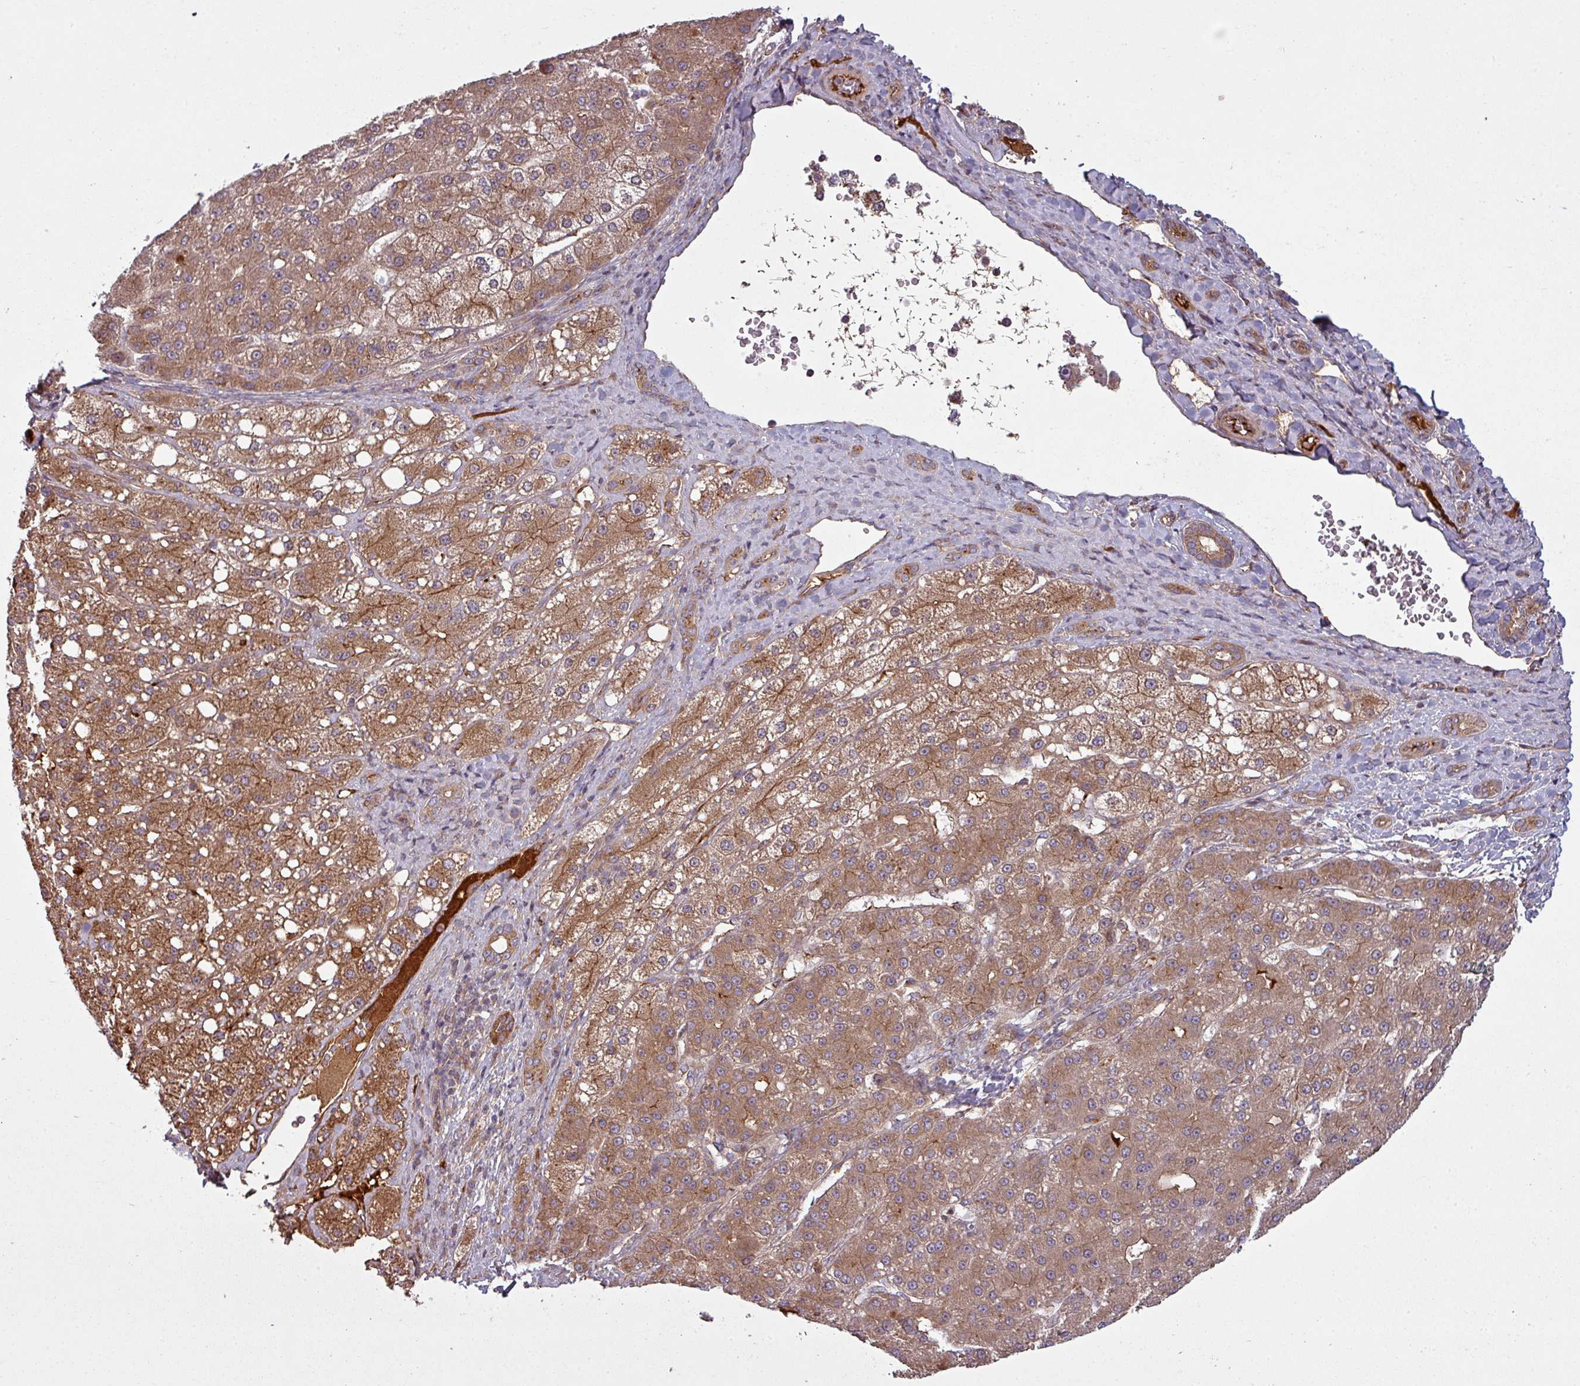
{"staining": {"intensity": "moderate", "quantity": ">75%", "location": "cytoplasmic/membranous"}, "tissue": "liver cancer", "cell_type": "Tumor cells", "image_type": "cancer", "snomed": [{"axis": "morphology", "description": "Carcinoma, Hepatocellular, NOS"}, {"axis": "topography", "description": "Liver"}], "caption": "Protein staining of liver hepatocellular carcinoma tissue exhibits moderate cytoplasmic/membranous expression in about >75% of tumor cells.", "gene": "SNRNP25", "patient": {"sex": "male", "age": 67}}